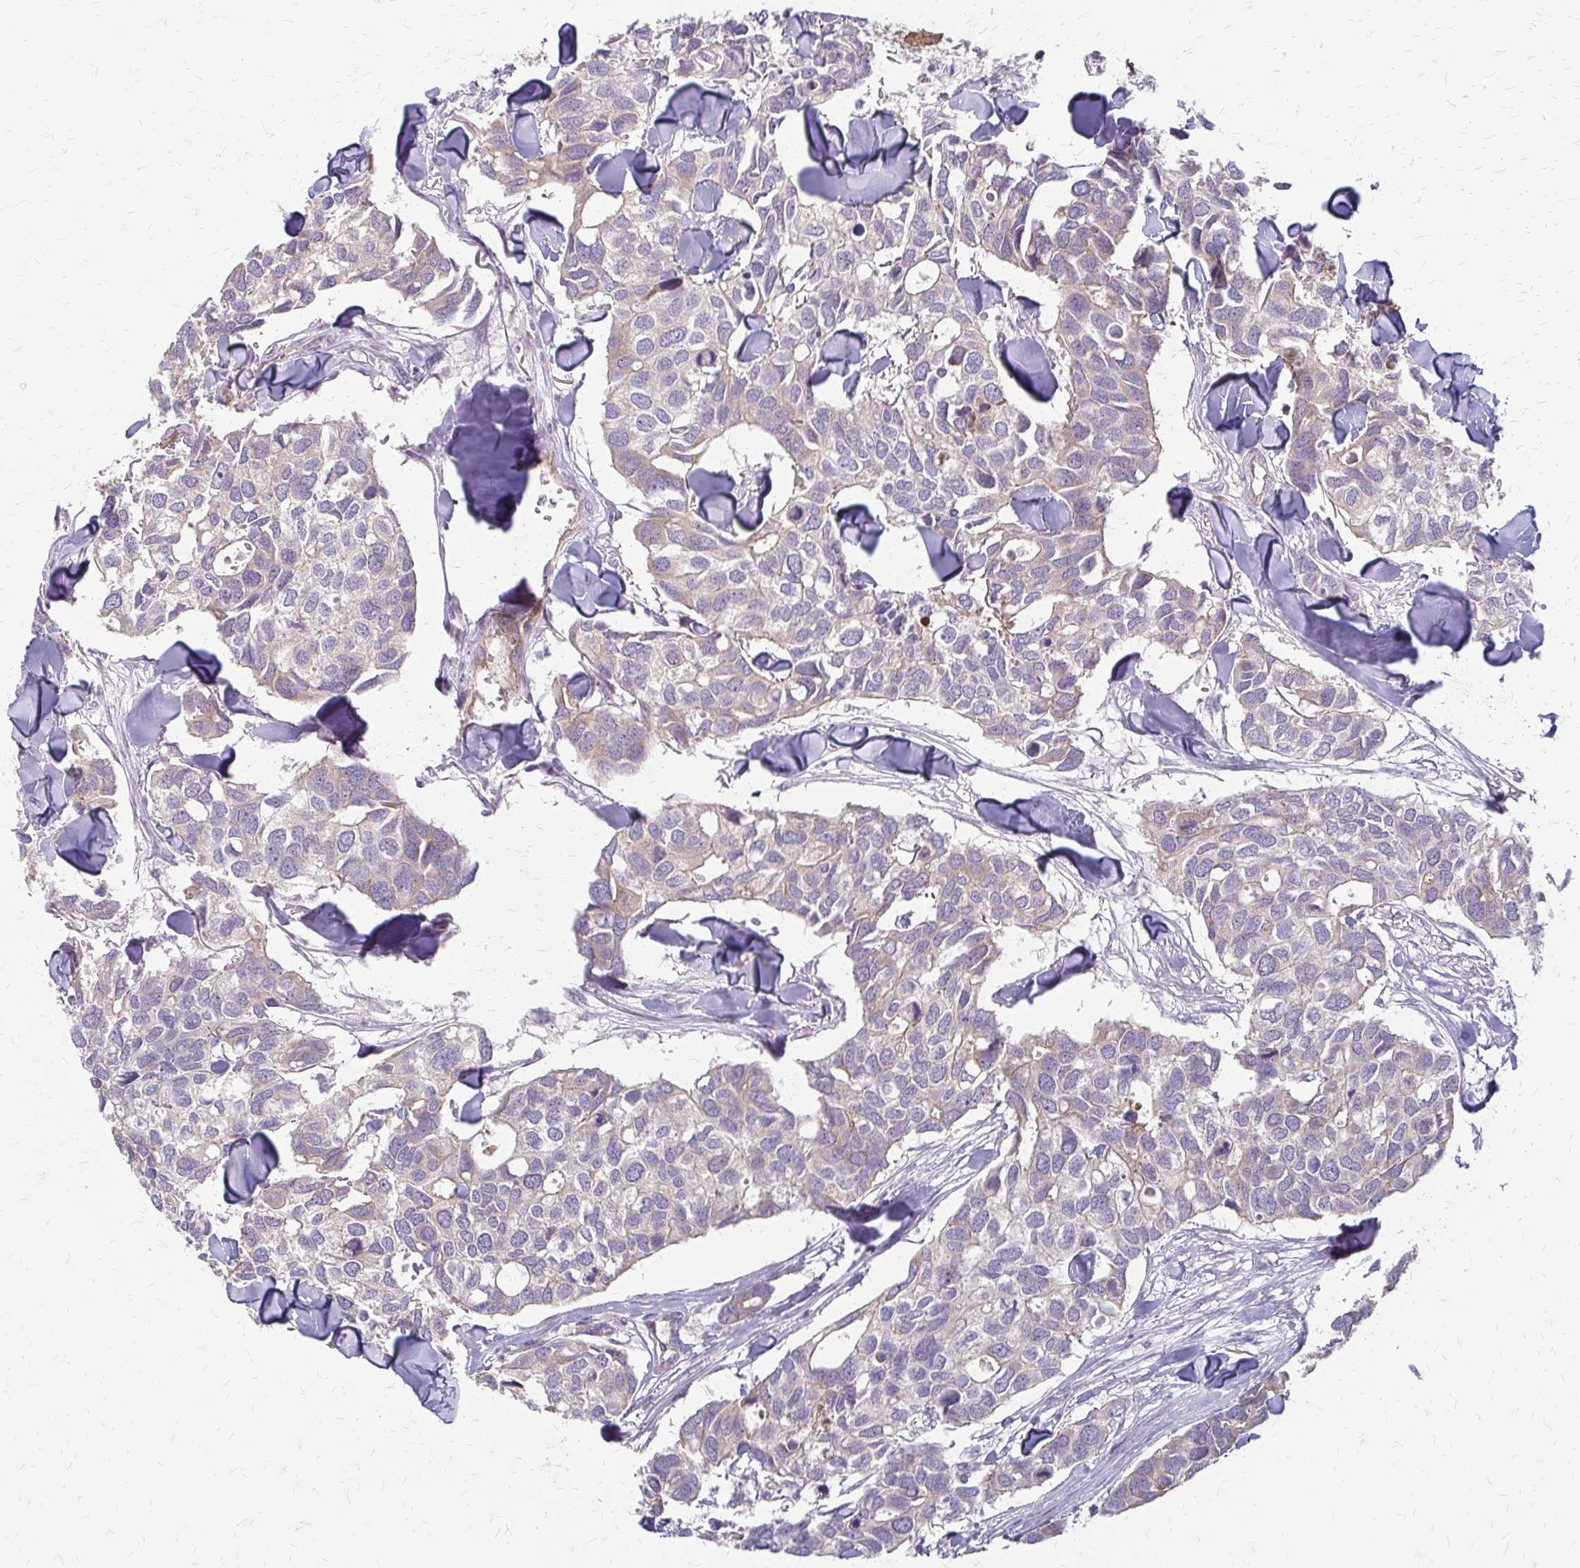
{"staining": {"intensity": "weak", "quantity": "<25%", "location": "cytoplasmic/membranous"}, "tissue": "breast cancer", "cell_type": "Tumor cells", "image_type": "cancer", "snomed": [{"axis": "morphology", "description": "Duct carcinoma"}, {"axis": "topography", "description": "Breast"}], "caption": "IHC of intraductal carcinoma (breast) reveals no expression in tumor cells.", "gene": "ZNF383", "patient": {"sex": "female", "age": 83}}